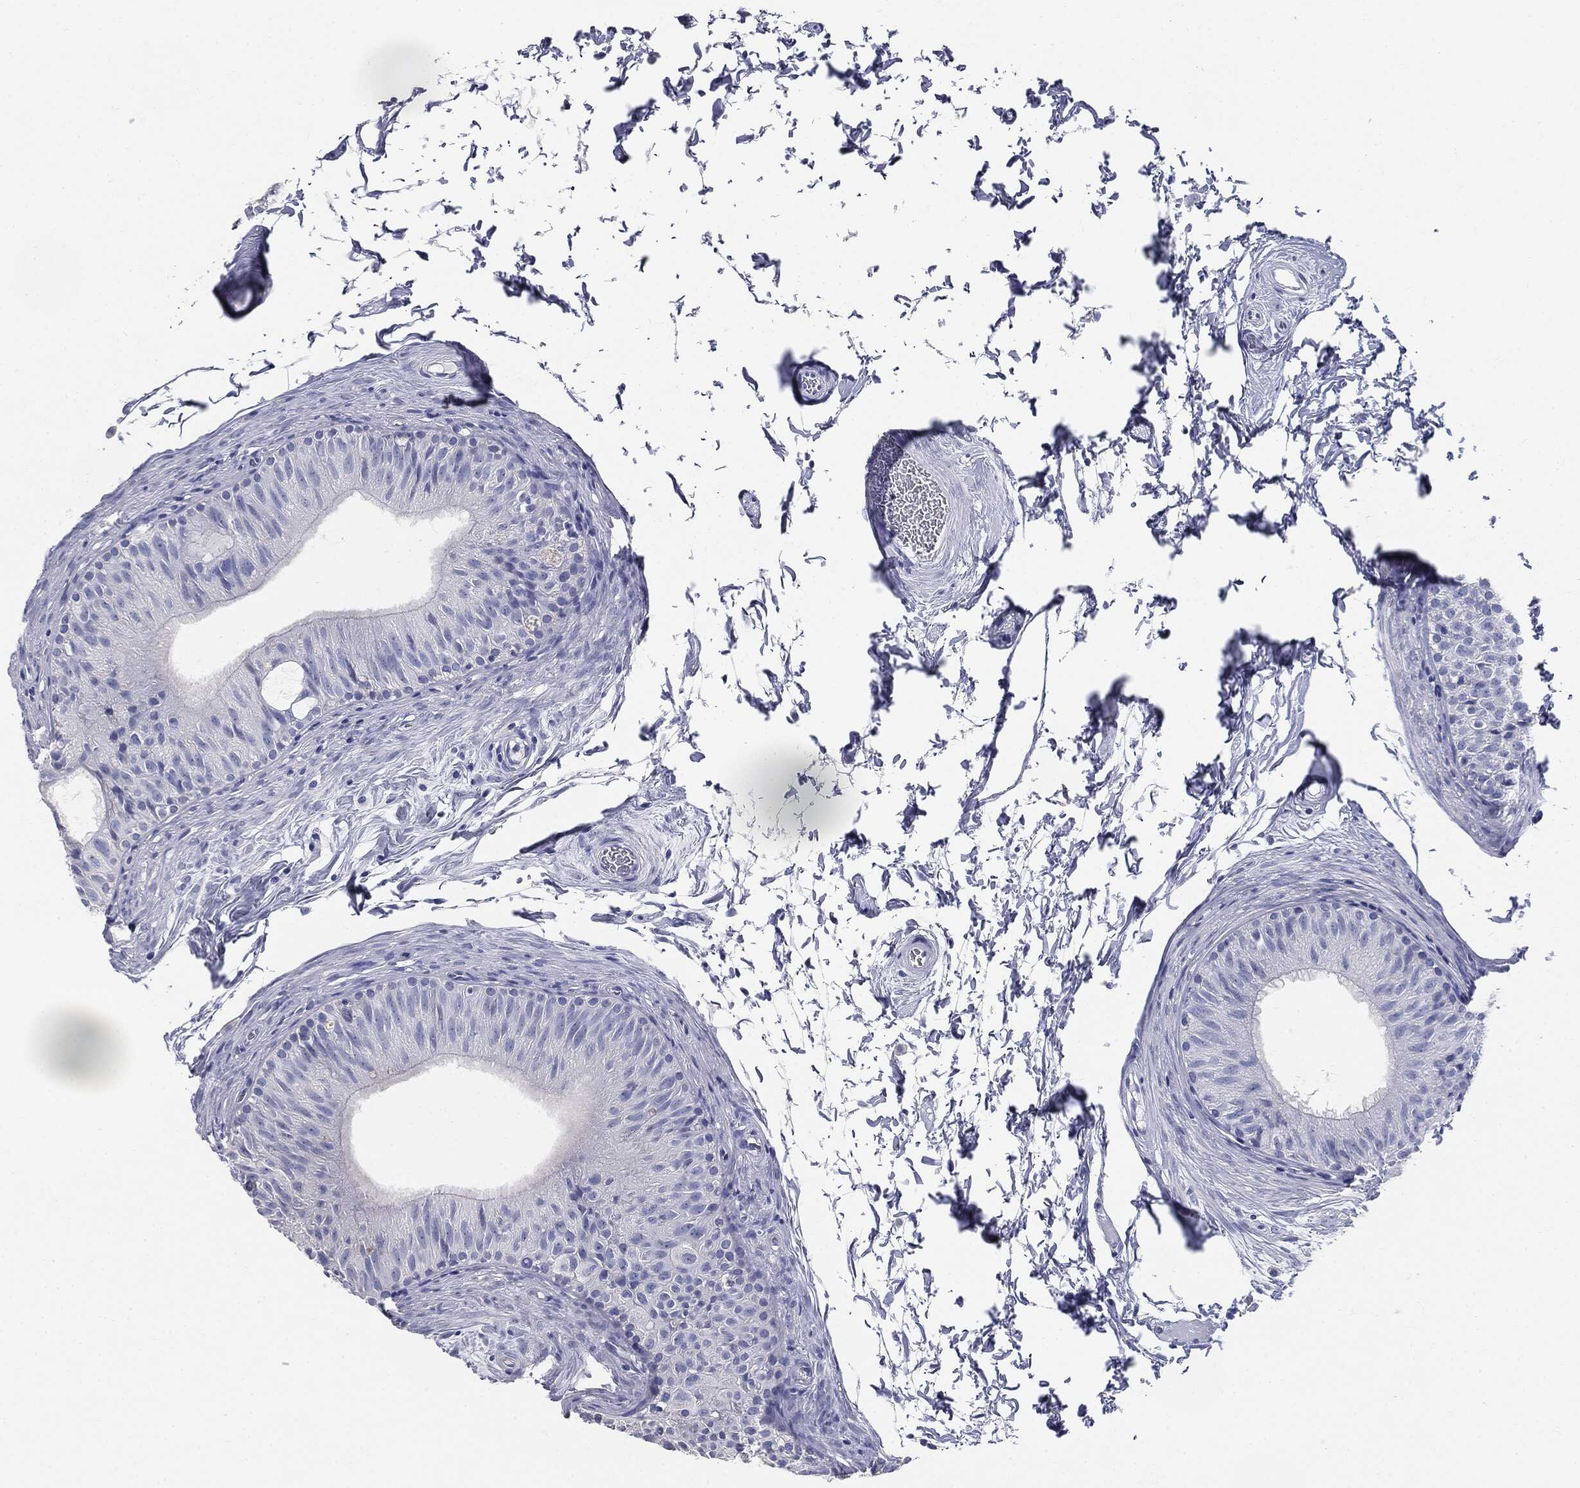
{"staining": {"intensity": "negative", "quantity": "none", "location": "none"}, "tissue": "epididymis", "cell_type": "Glandular cells", "image_type": "normal", "snomed": [{"axis": "morphology", "description": "Normal tissue, NOS"}, {"axis": "topography", "description": "Epididymis"}], "caption": "Immunohistochemistry photomicrograph of benign epididymis stained for a protein (brown), which reveals no expression in glandular cells.", "gene": "CUZD1", "patient": {"sex": "male", "age": 34}}